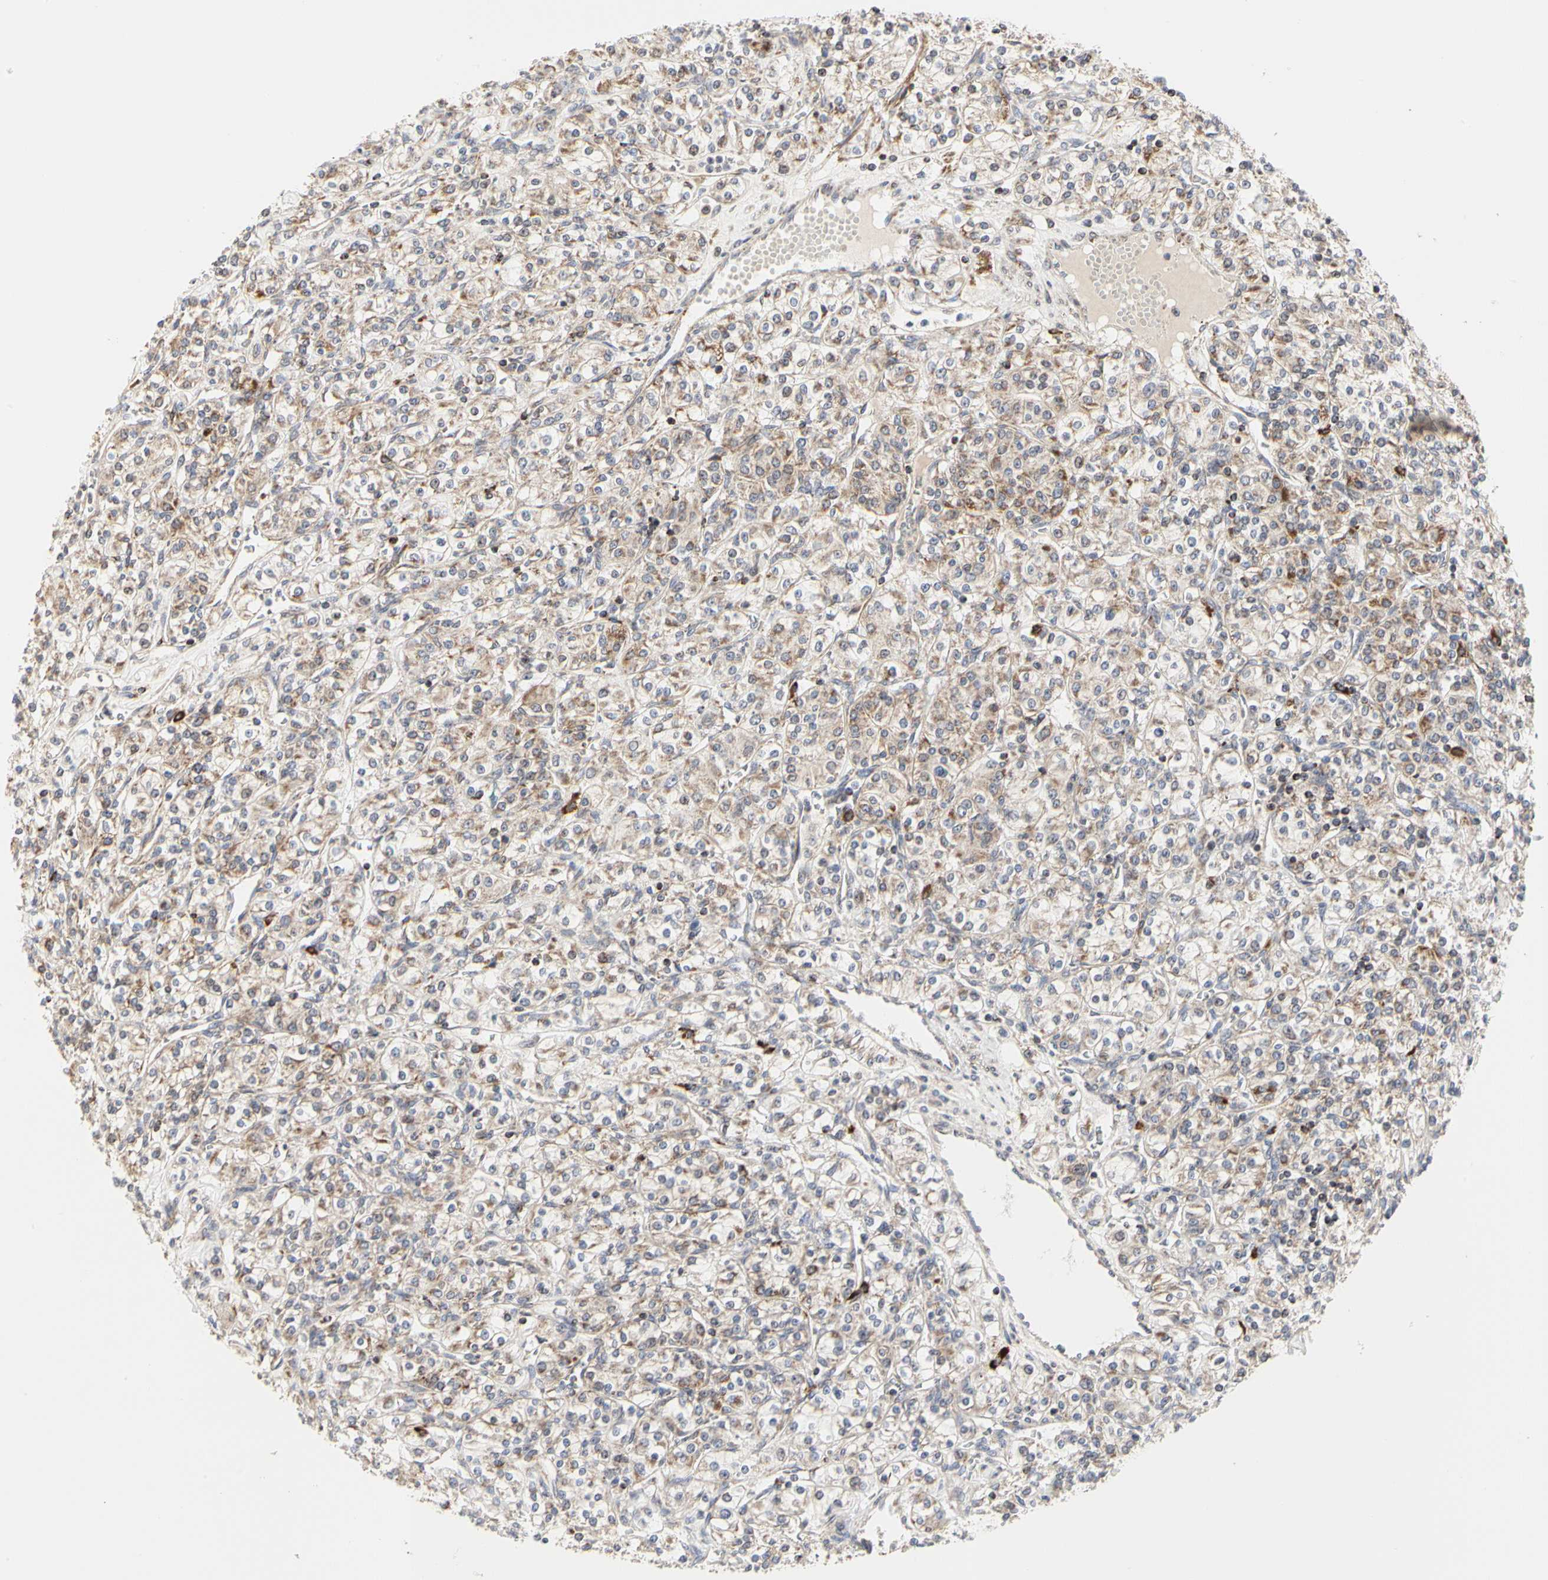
{"staining": {"intensity": "moderate", "quantity": "<25%", "location": "cytoplasmic/membranous"}, "tissue": "renal cancer", "cell_type": "Tumor cells", "image_type": "cancer", "snomed": [{"axis": "morphology", "description": "Adenocarcinoma, NOS"}, {"axis": "topography", "description": "Kidney"}], "caption": "The immunohistochemical stain shows moderate cytoplasmic/membranous positivity in tumor cells of renal cancer tissue.", "gene": "TSKU", "patient": {"sex": "male", "age": 77}}